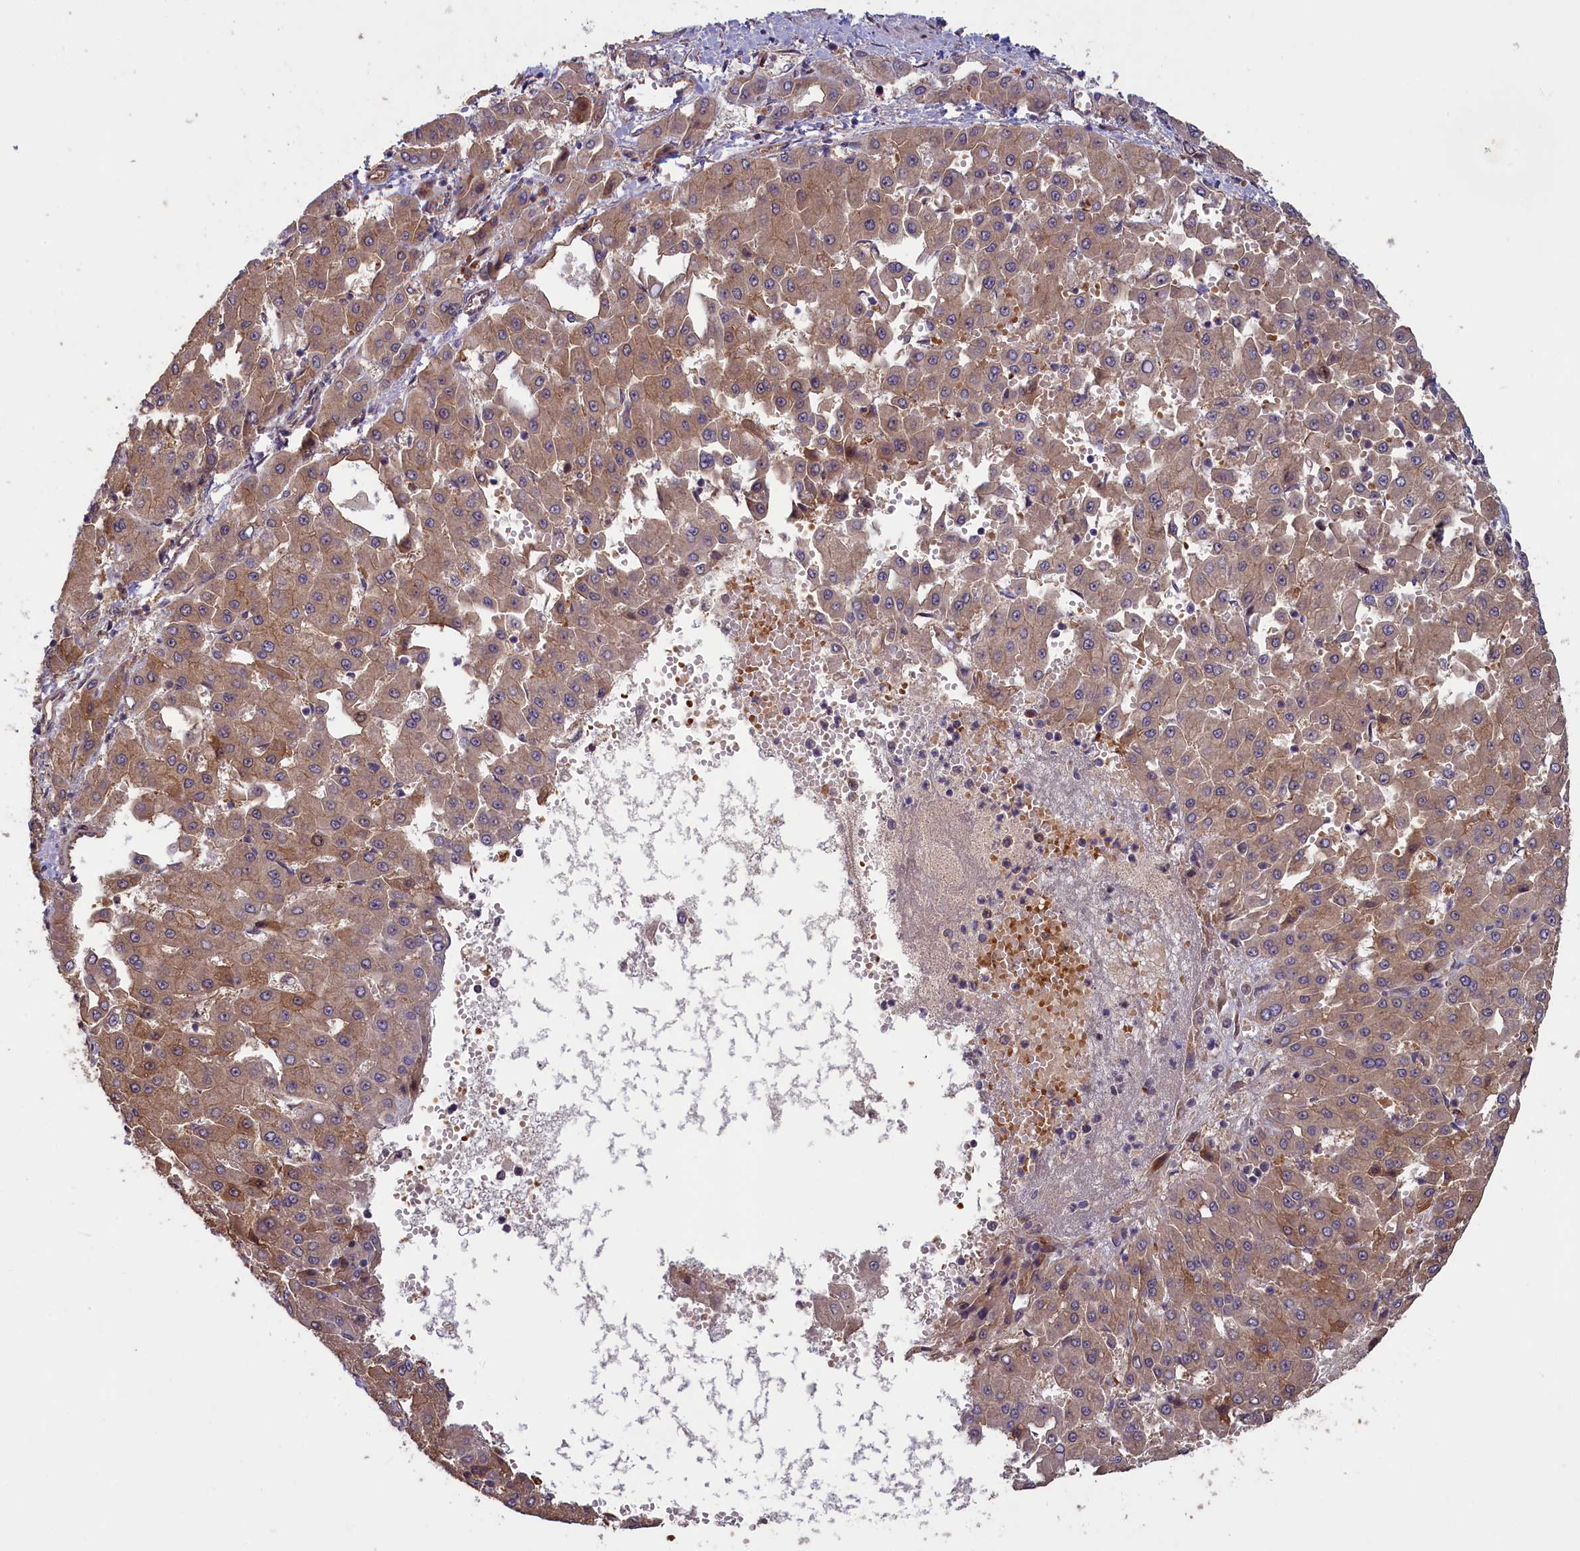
{"staining": {"intensity": "weak", "quantity": ">75%", "location": "cytoplasmic/membranous"}, "tissue": "liver cancer", "cell_type": "Tumor cells", "image_type": "cancer", "snomed": [{"axis": "morphology", "description": "Carcinoma, Hepatocellular, NOS"}, {"axis": "topography", "description": "Liver"}], "caption": "Protein expression analysis of human hepatocellular carcinoma (liver) reveals weak cytoplasmic/membranous positivity in about >75% of tumor cells.", "gene": "CIAO2B", "patient": {"sex": "male", "age": 47}}